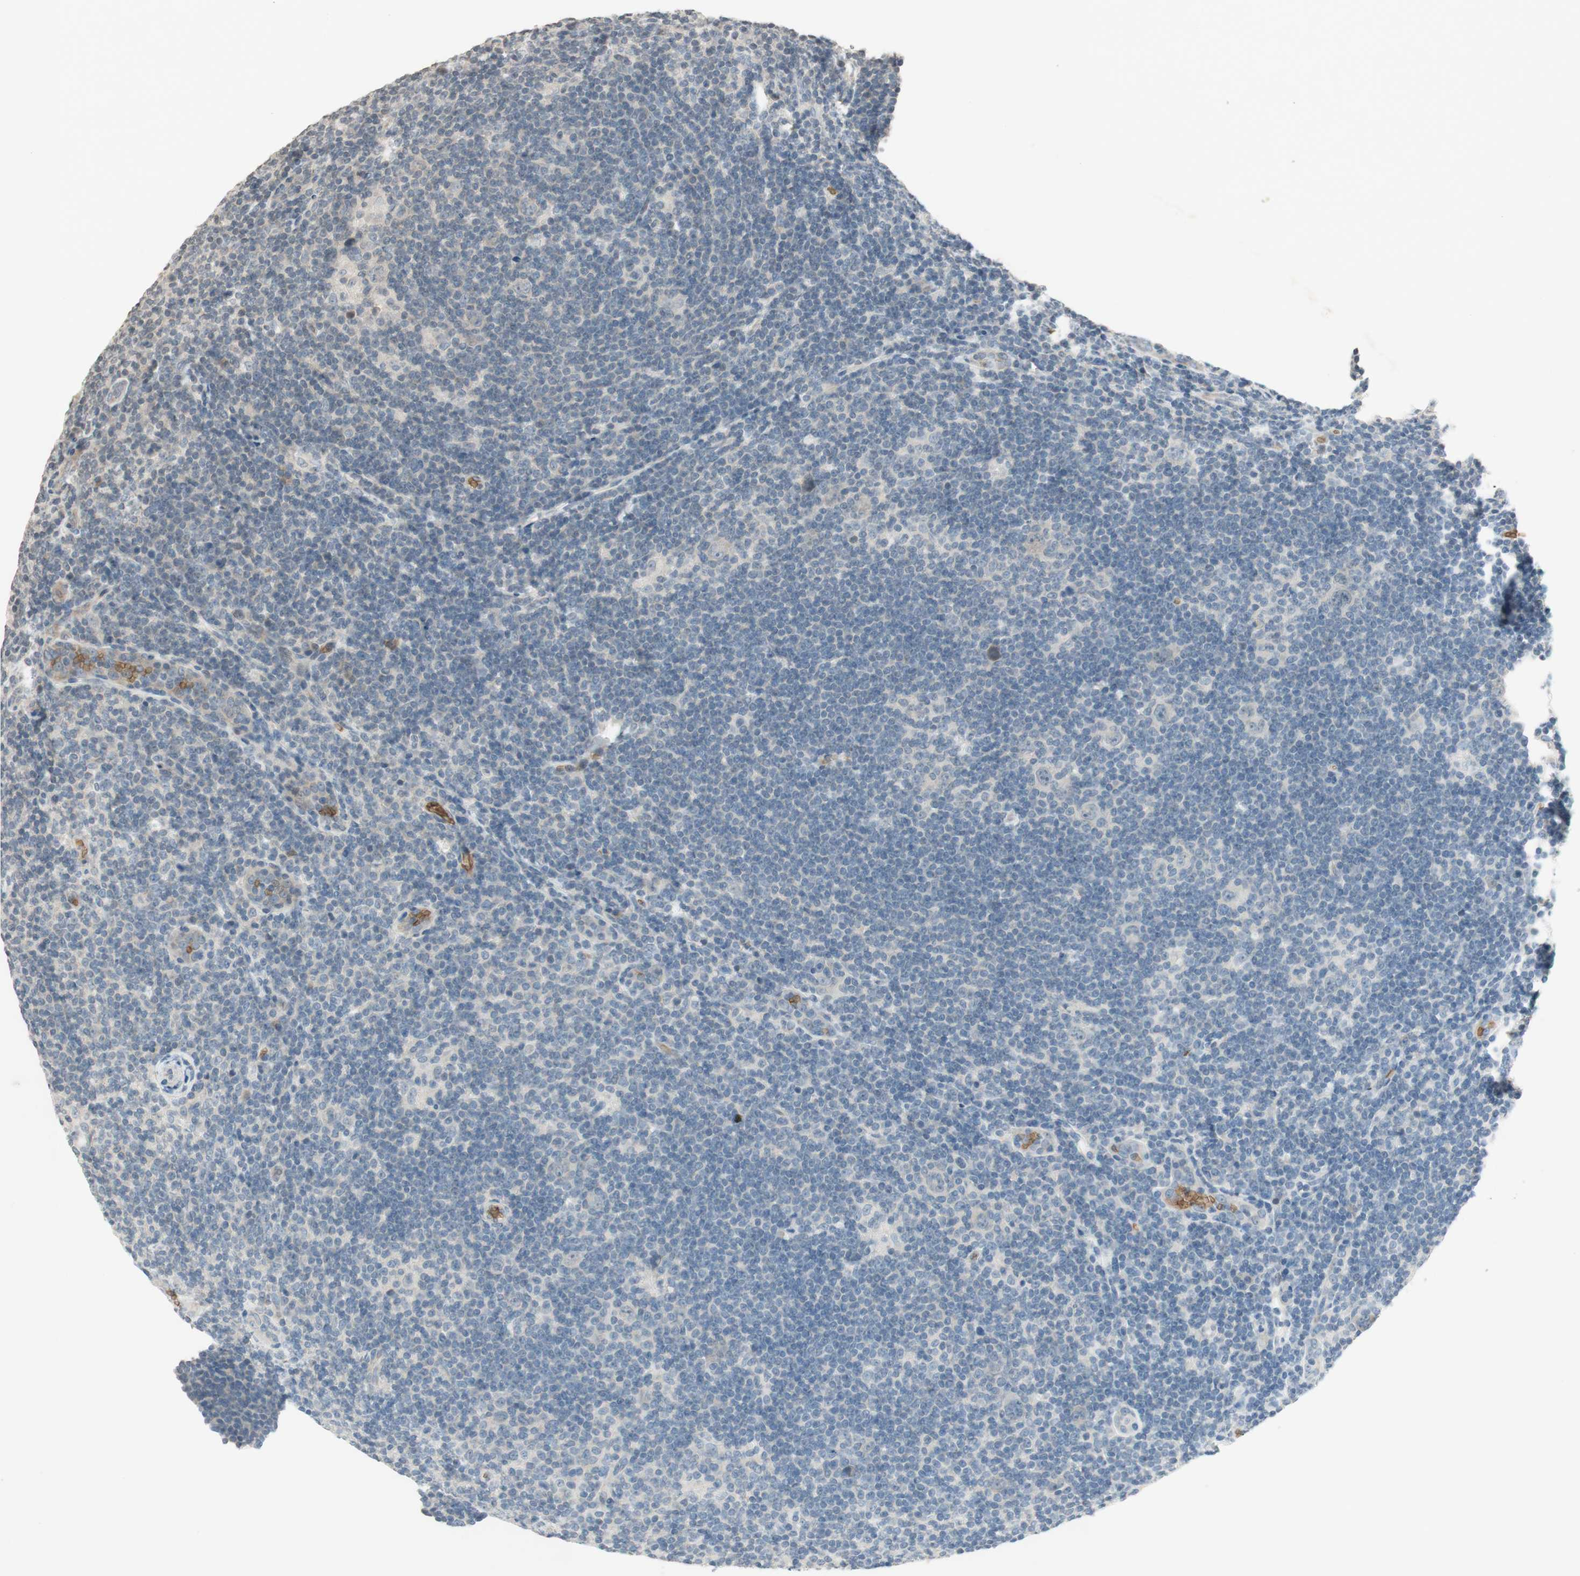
{"staining": {"intensity": "negative", "quantity": "none", "location": "none"}, "tissue": "lymphoma", "cell_type": "Tumor cells", "image_type": "cancer", "snomed": [{"axis": "morphology", "description": "Hodgkin's disease, NOS"}, {"axis": "topography", "description": "Lymph node"}], "caption": "Lymphoma was stained to show a protein in brown. There is no significant expression in tumor cells. (DAB (3,3'-diaminobenzidine) IHC, high magnification).", "gene": "GYPC", "patient": {"sex": "female", "age": 57}}